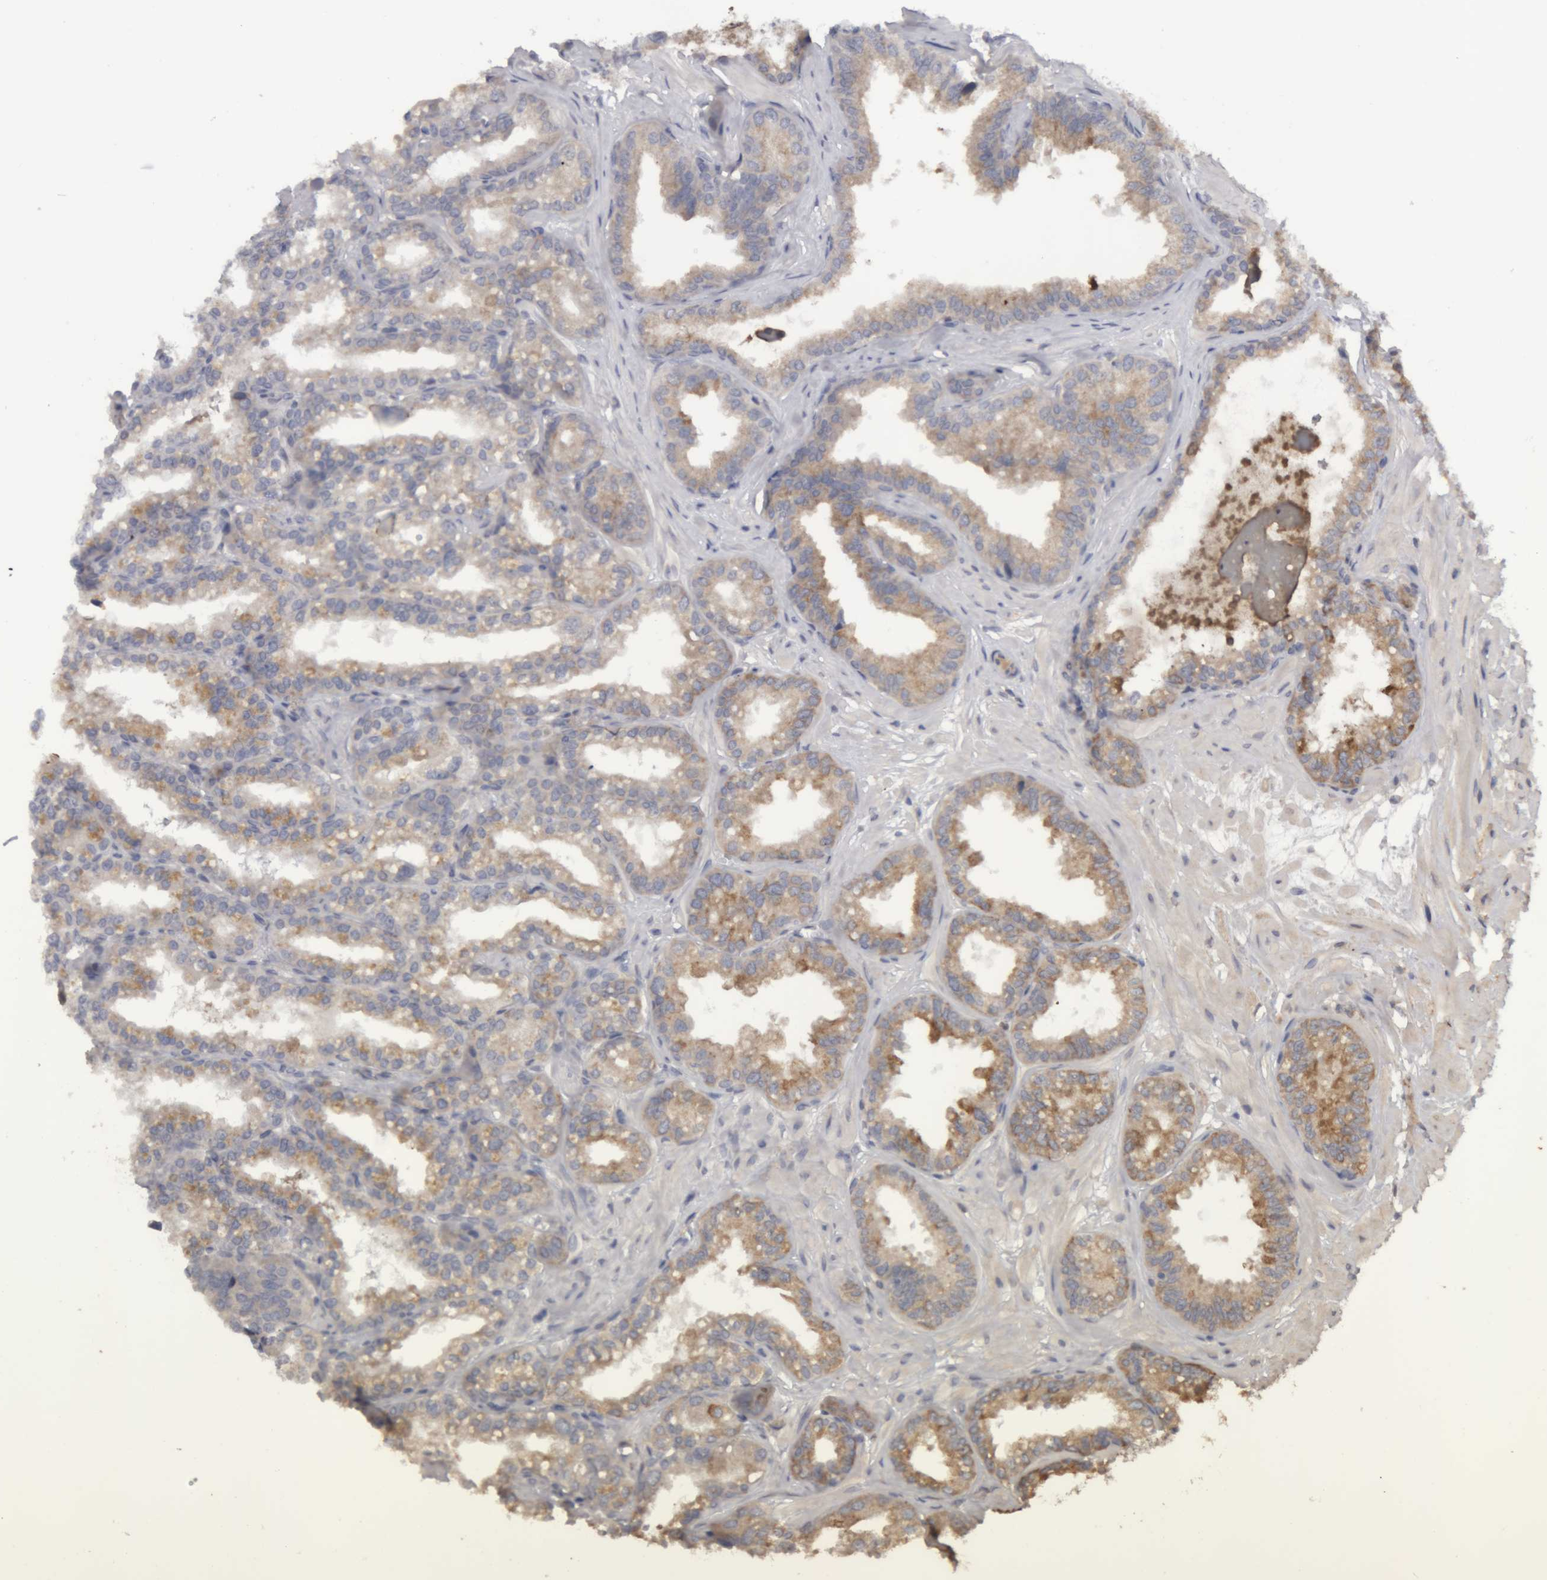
{"staining": {"intensity": "moderate", "quantity": "25%-75%", "location": "cytoplasmic/membranous"}, "tissue": "seminal vesicle", "cell_type": "Glandular cells", "image_type": "normal", "snomed": [{"axis": "morphology", "description": "Normal tissue, NOS"}, {"axis": "topography", "description": "Prostate"}, {"axis": "topography", "description": "Seminal veicle"}], "caption": "IHC of normal seminal vesicle shows medium levels of moderate cytoplasmic/membranous expression in approximately 25%-75% of glandular cells.", "gene": "TMED7", "patient": {"sex": "male", "age": 51}}